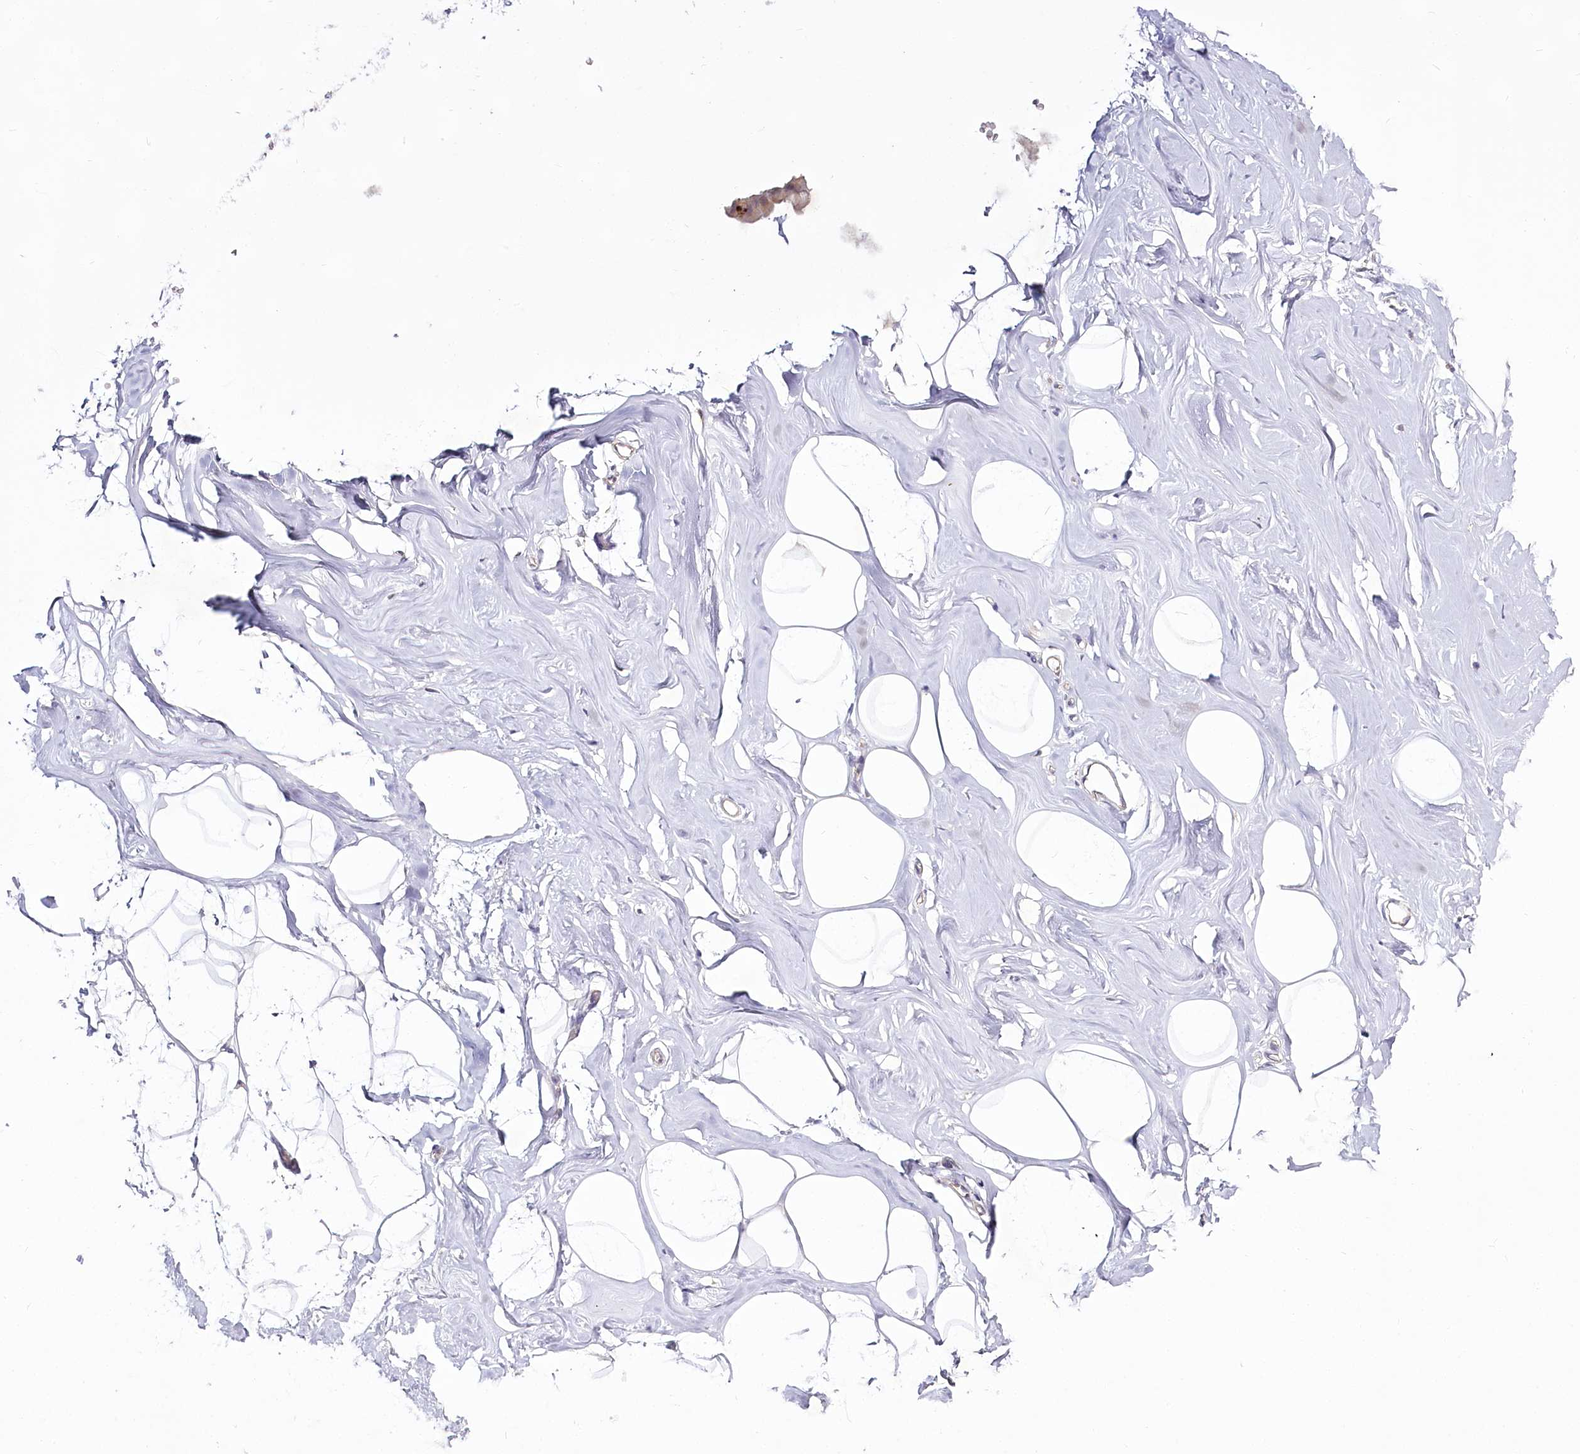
{"staining": {"intensity": "negative", "quantity": "none", "location": "none"}, "tissue": "adipose tissue", "cell_type": "Adipocytes", "image_type": "normal", "snomed": [{"axis": "morphology", "description": "Normal tissue, NOS"}, {"axis": "morphology", "description": "Fibrosis, NOS"}, {"axis": "topography", "description": "Breast"}, {"axis": "topography", "description": "Adipose tissue"}], "caption": "An IHC micrograph of normal adipose tissue is shown. There is no staining in adipocytes of adipose tissue. (DAB (3,3'-diaminobenzidine) IHC visualized using brightfield microscopy, high magnification).", "gene": "SPINK13", "patient": {"sex": "female", "age": 39}}